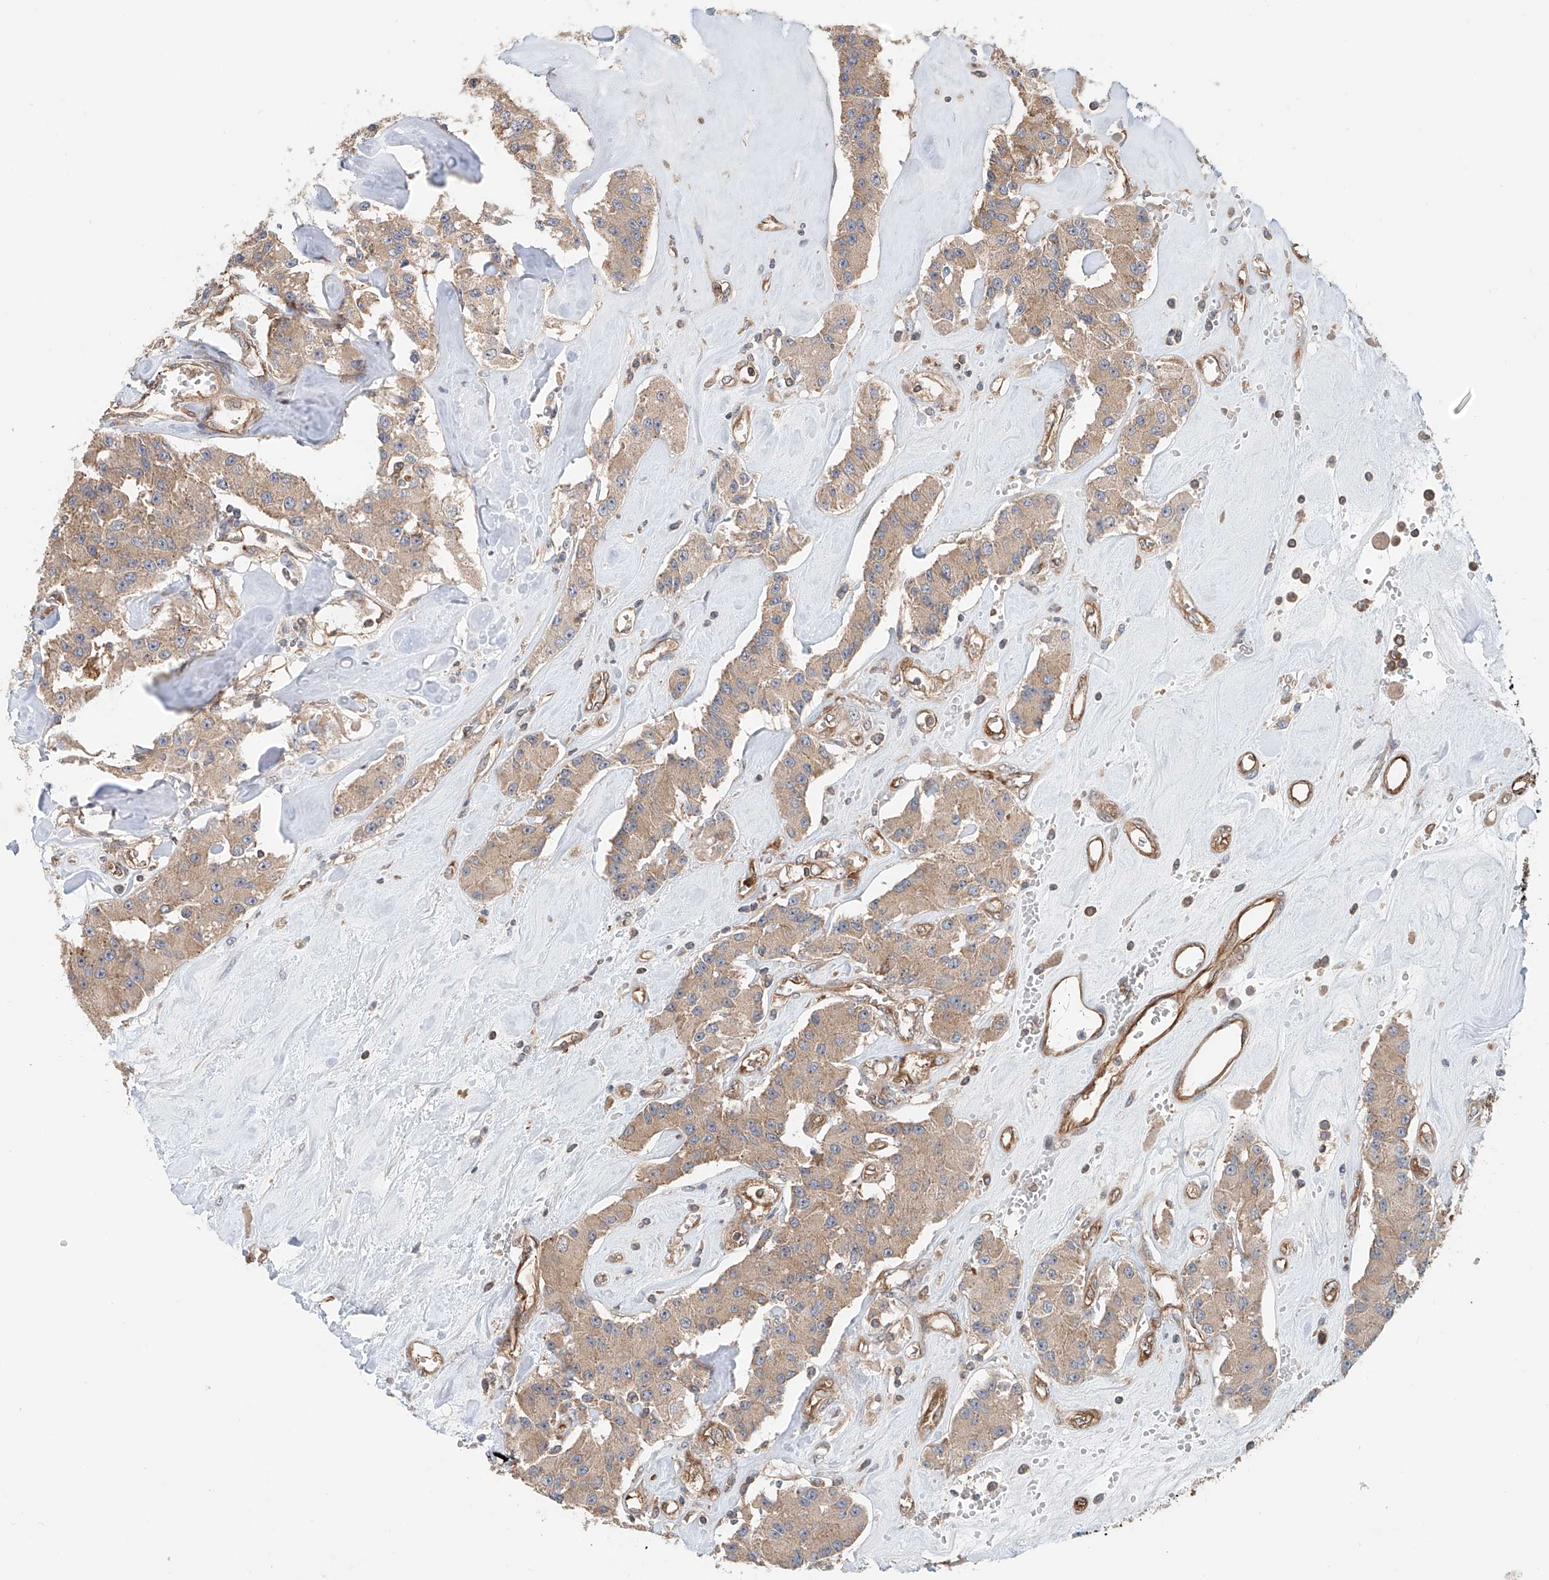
{"staining": {"intensity": "weak", "quantity": ">75%", "location": "cytoplasmic/membranous"}, "tissue": "carcinoid", "cell_type": "Tumor cells", "image_type": "cancer", "snomed": [{"axis": "morphology", "description": "Carcinoid, malignant, NOS"}, {"axis": "topography", "description": "Pancreas"}], "caption": "Immunohistochemical staining of carcinoid shows low levels of weak cytoplasmic/membranous expression in about >75% of tumor cells. The staining is performed using DAB brown chromogen to label protein expression. The nuclei are counter-stained blue using hematoxylin.", "gene": "FRYL", "patient": {"sex": "male", "age": 41}}